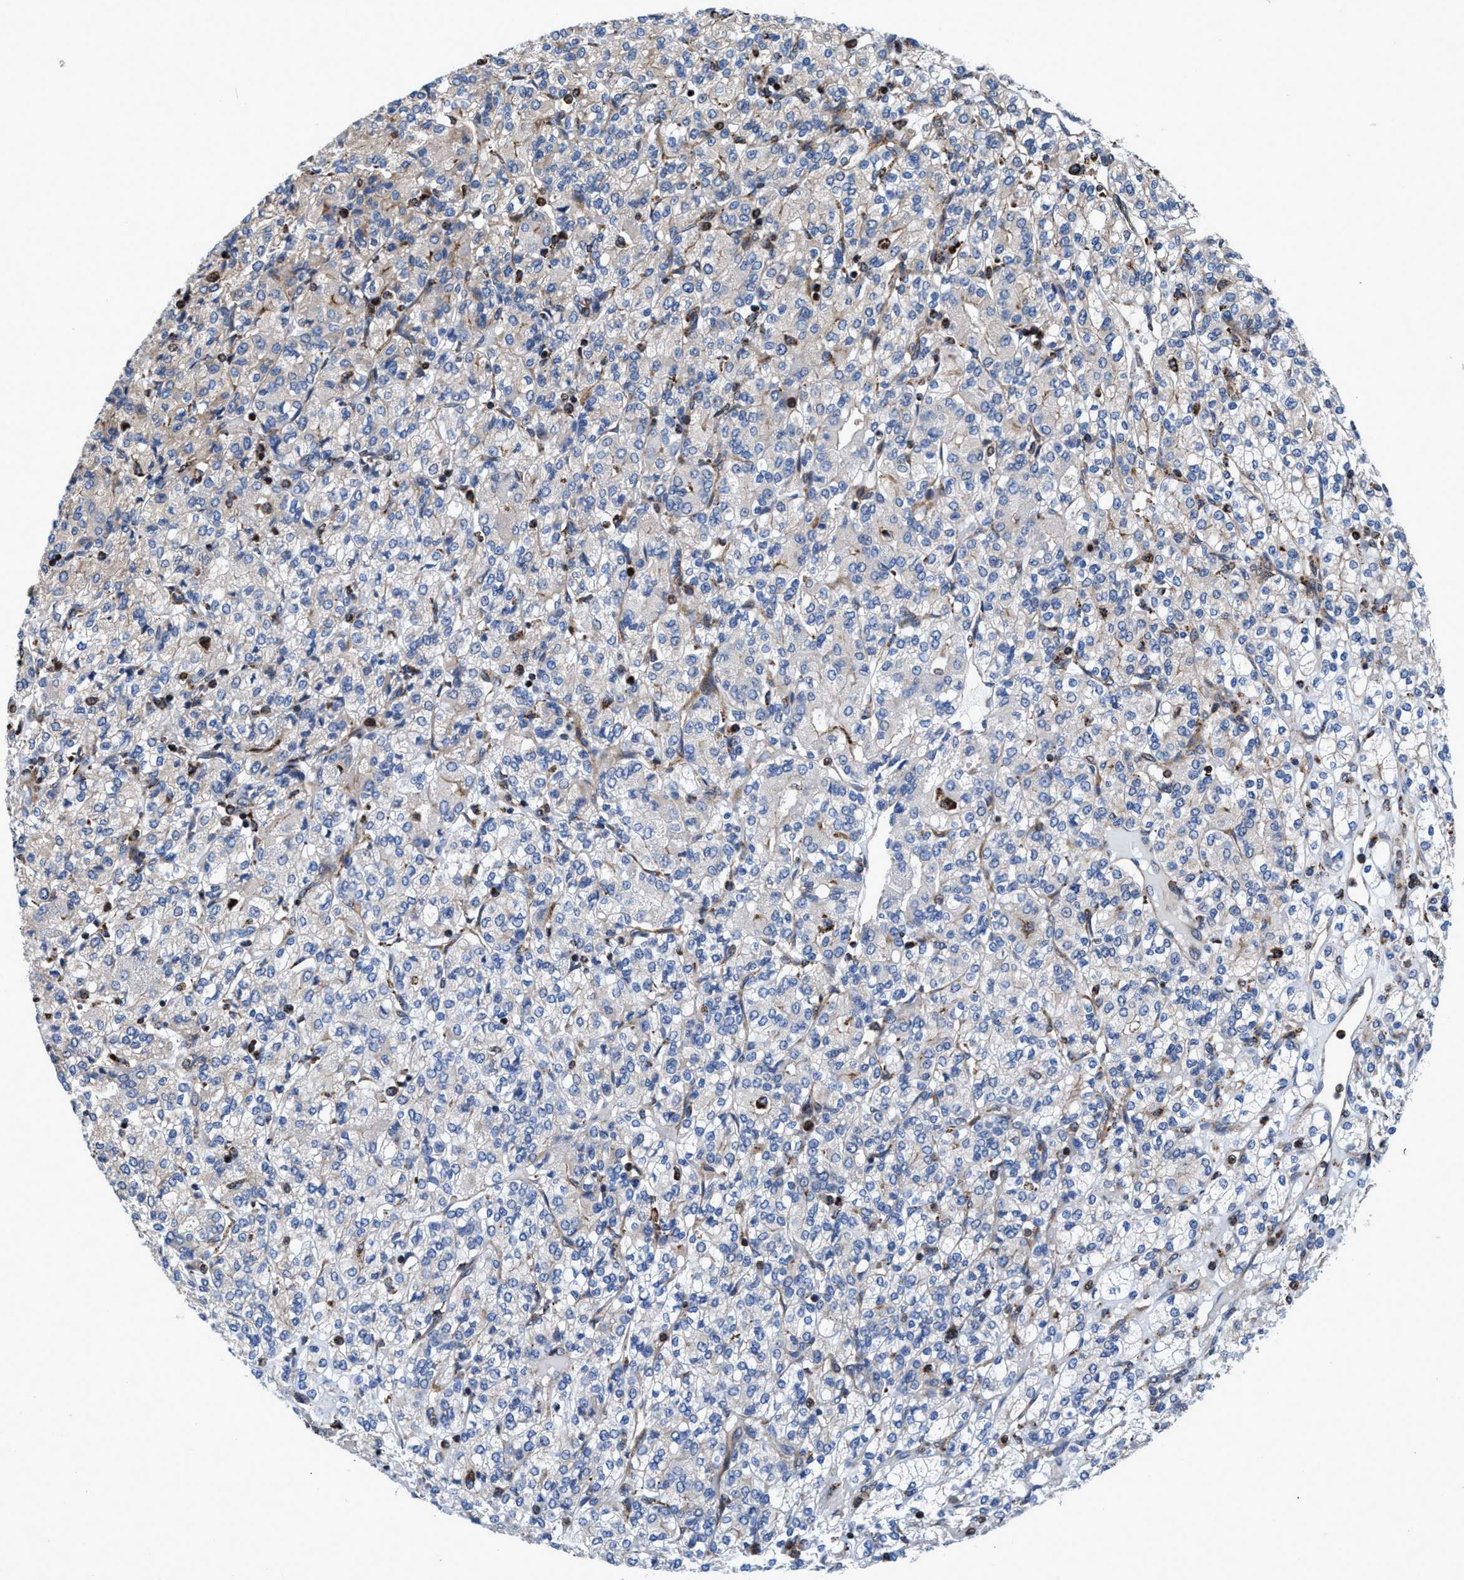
{"staining": {"intensity": "weak", "quantity": "<25%", "location": "cytoplasmic/membranous"}, "tissue": "renal cancer", "cell_type": "Tumor cells", "image_type": "cancer", "snomed": [{"axis": "morphology", "description": "Adenocarcinoma, NOS"}, {"axis": "topography", "description": "Kidney"}], "caption": "The image shows no significant expression in tumor cells of adenocarcinoma (renal).", "gene": "PRR15L", "patient": {"sex": "male", "age": 77}}